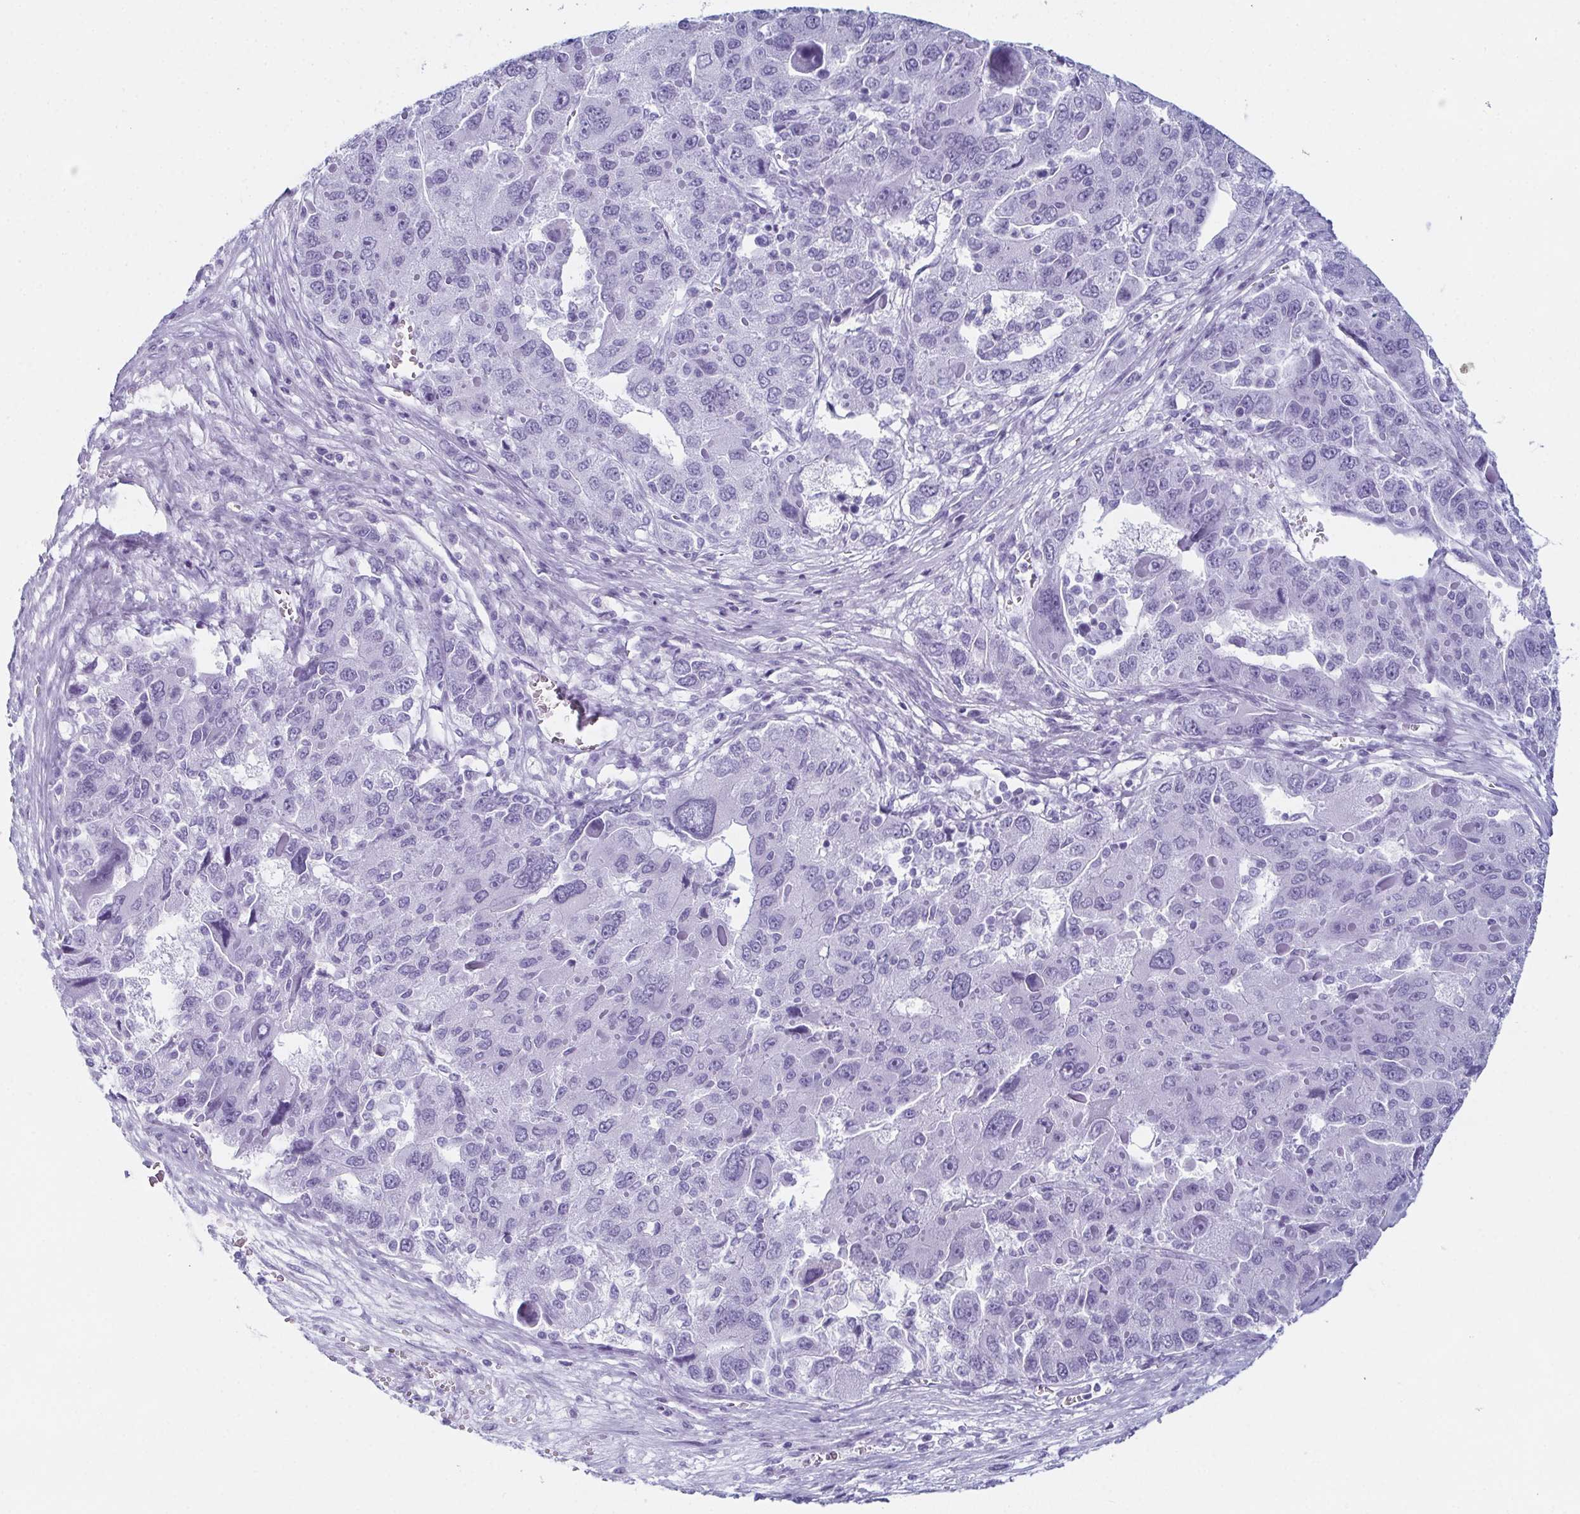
{"staining": {"intensity": "negative", "quantity": "none", "location": "none"}, "tissue": "liver cancer", "cell_type": "Tumor cells", "image_type": "cancer", "snomed": [{"axis": "morphology", "description": "Carcinoma, Hepatocellular, NOS"}, {"axis": "topography", "description": "Liver"}], "caption": "Micrograph shows no significant protein staining in tumor cells of liver cancer (hepatocellular carcinoma).", "gene": "ENKUR", "patient": {"sex": "female", "age": 41}}